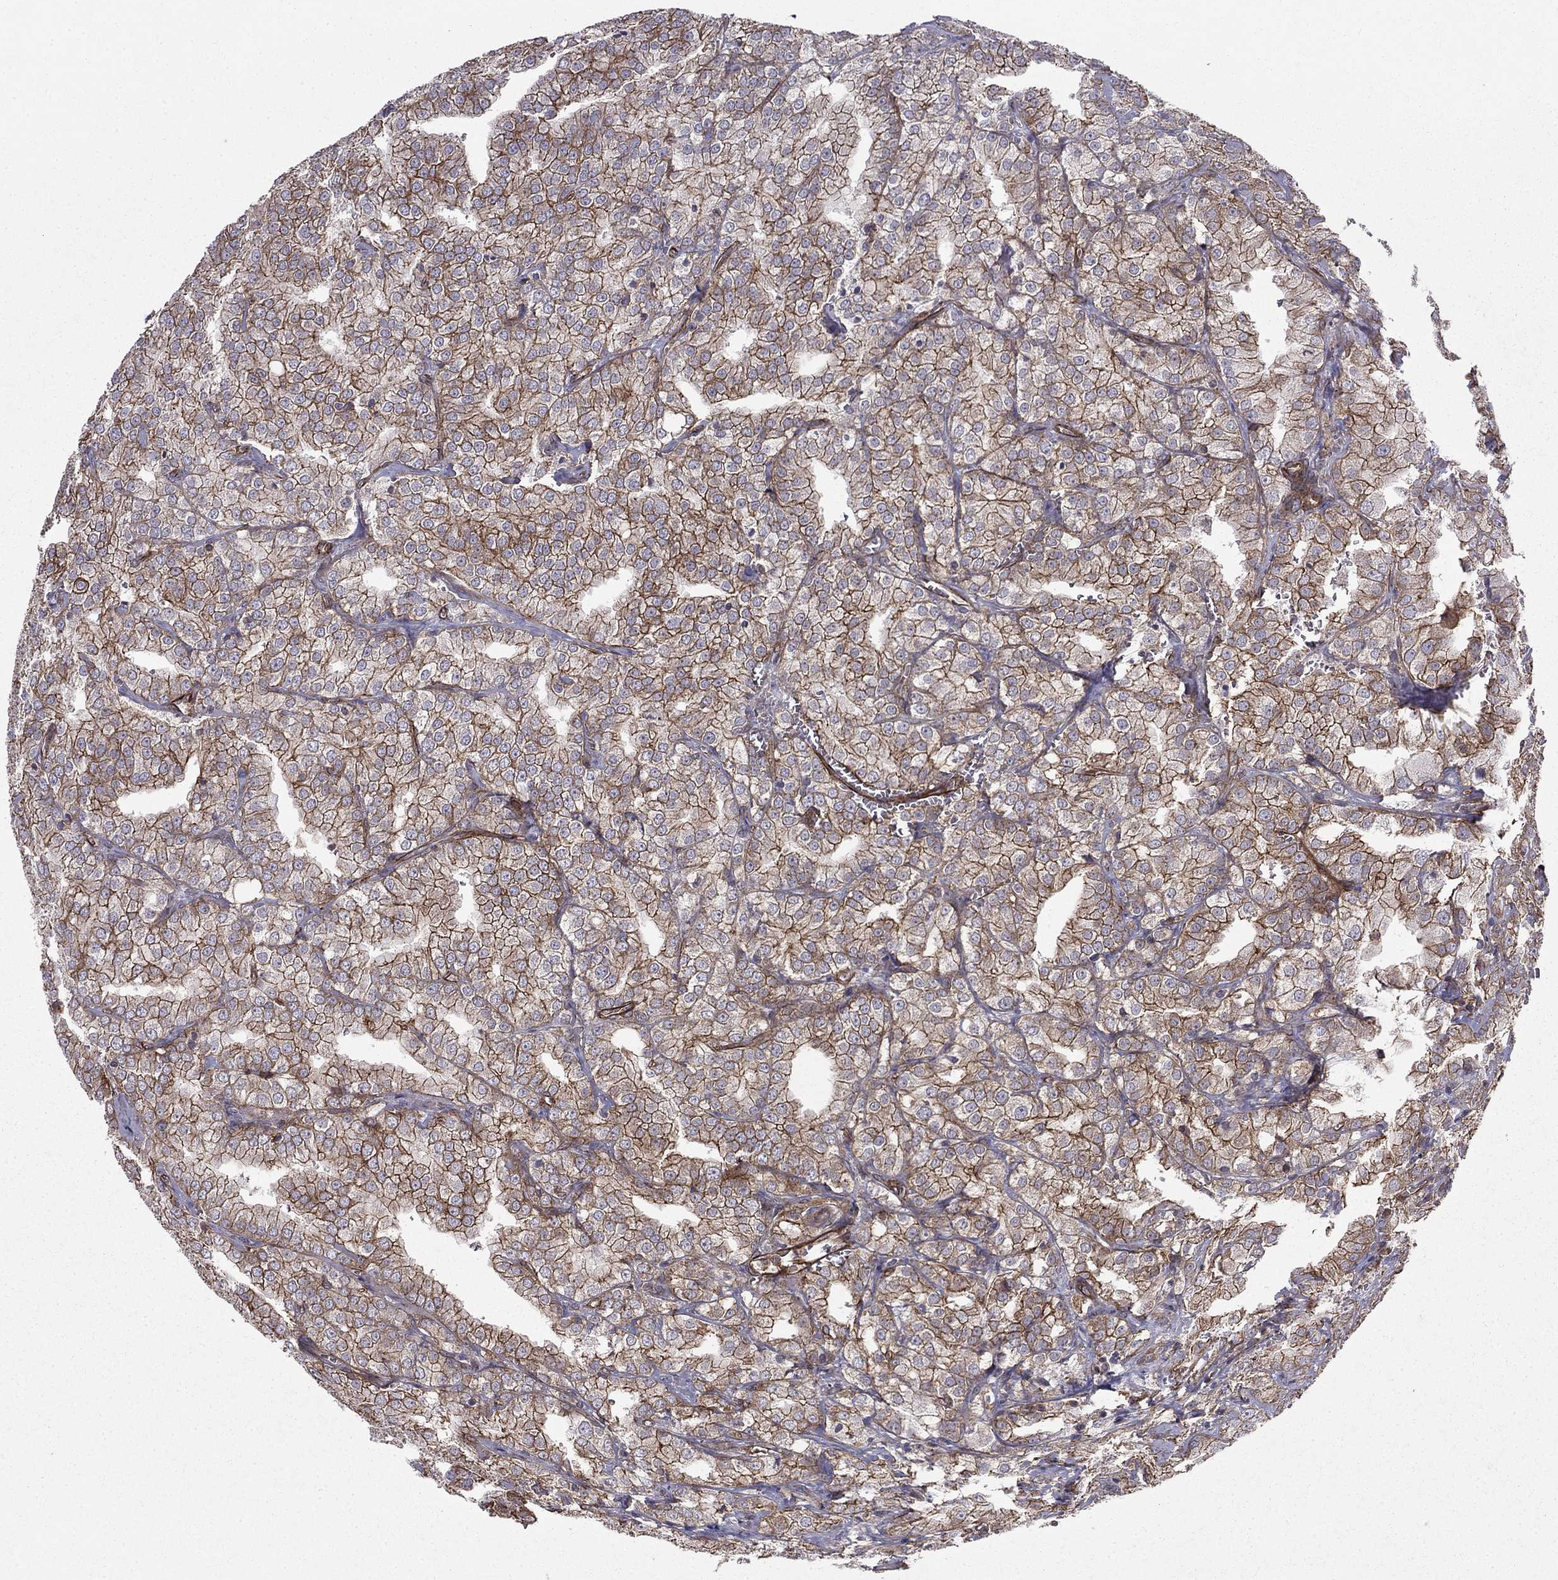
{"staining": {"intensity": "strong", "quantity": ">75%", "location": "cytoplasmic/membranous"}, "tissue": "prostate cancer", "cell_type": "Tumor cells", "image_type": "cancer", "snomed": [{"axis": "morphology", "description": "Adenocarcinoma, NOS"}, {"axis": "topography", "description": "Prostate"}], "caption": "About >75% of tumor cells in adenocarcinoma (prostate) display strong cytoplasmic/membranous protein expression as visualized by brown immunohistochemical staining.", "gene": "SHMT1", "patient": {"sex": "male", "age": 70}}